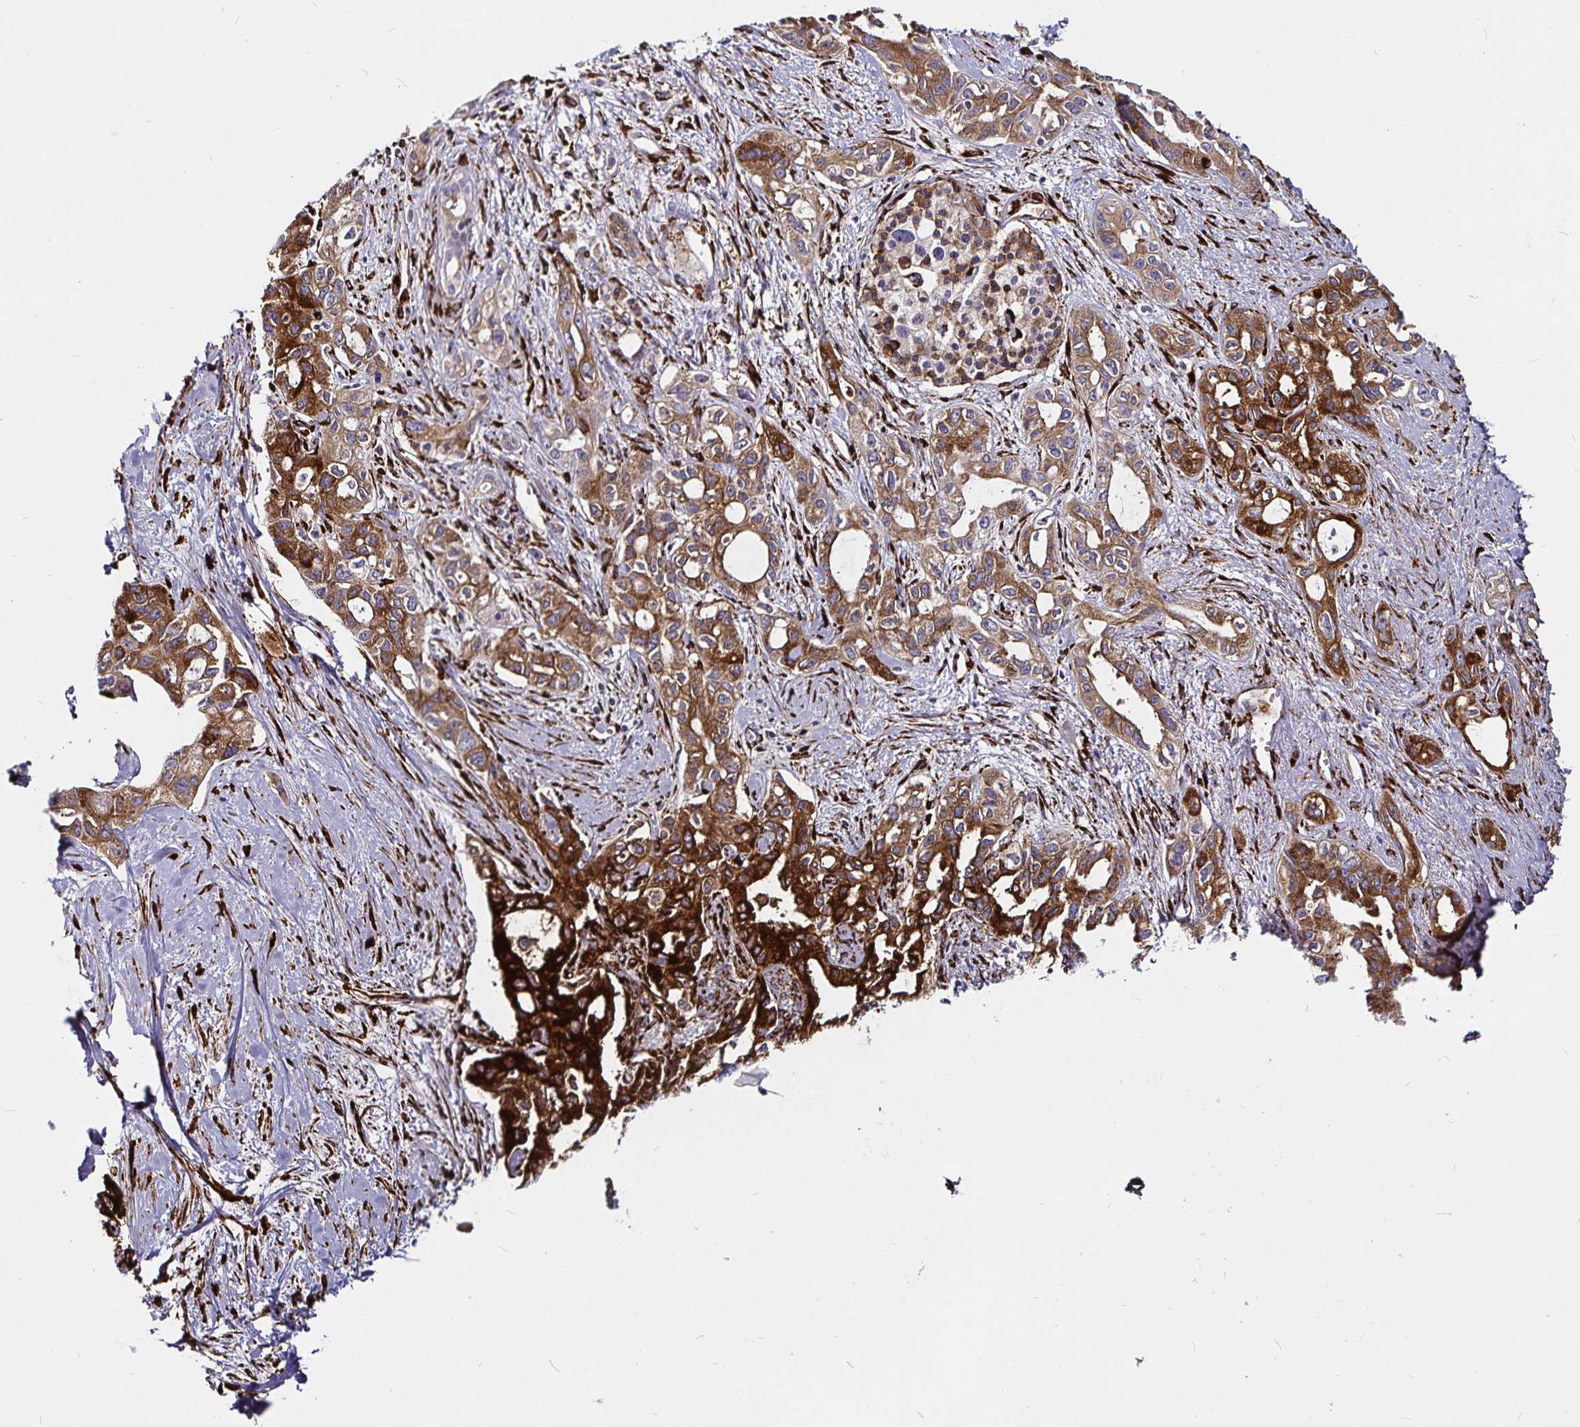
{"staining": {"intensity": "strong", "quantity": ">75%", "location": "cytoplasmic/membranous"}, "tissue": "pancreatic cancer", "cell_type": "Tumor cells", "image_type": "cancer", "snomed": [{"axis": "morphology", "description": "Adenocarcinoma, NOS"}, {"axis": "topography", "description": "Pancreas"}], "caption": "Pancreatic cancer (adenocarcinoma) stained with a protein marker displays strong staining in tumor cells.", "gene": "P4HA2", "patient": {"sex": "female", "age": 50}}